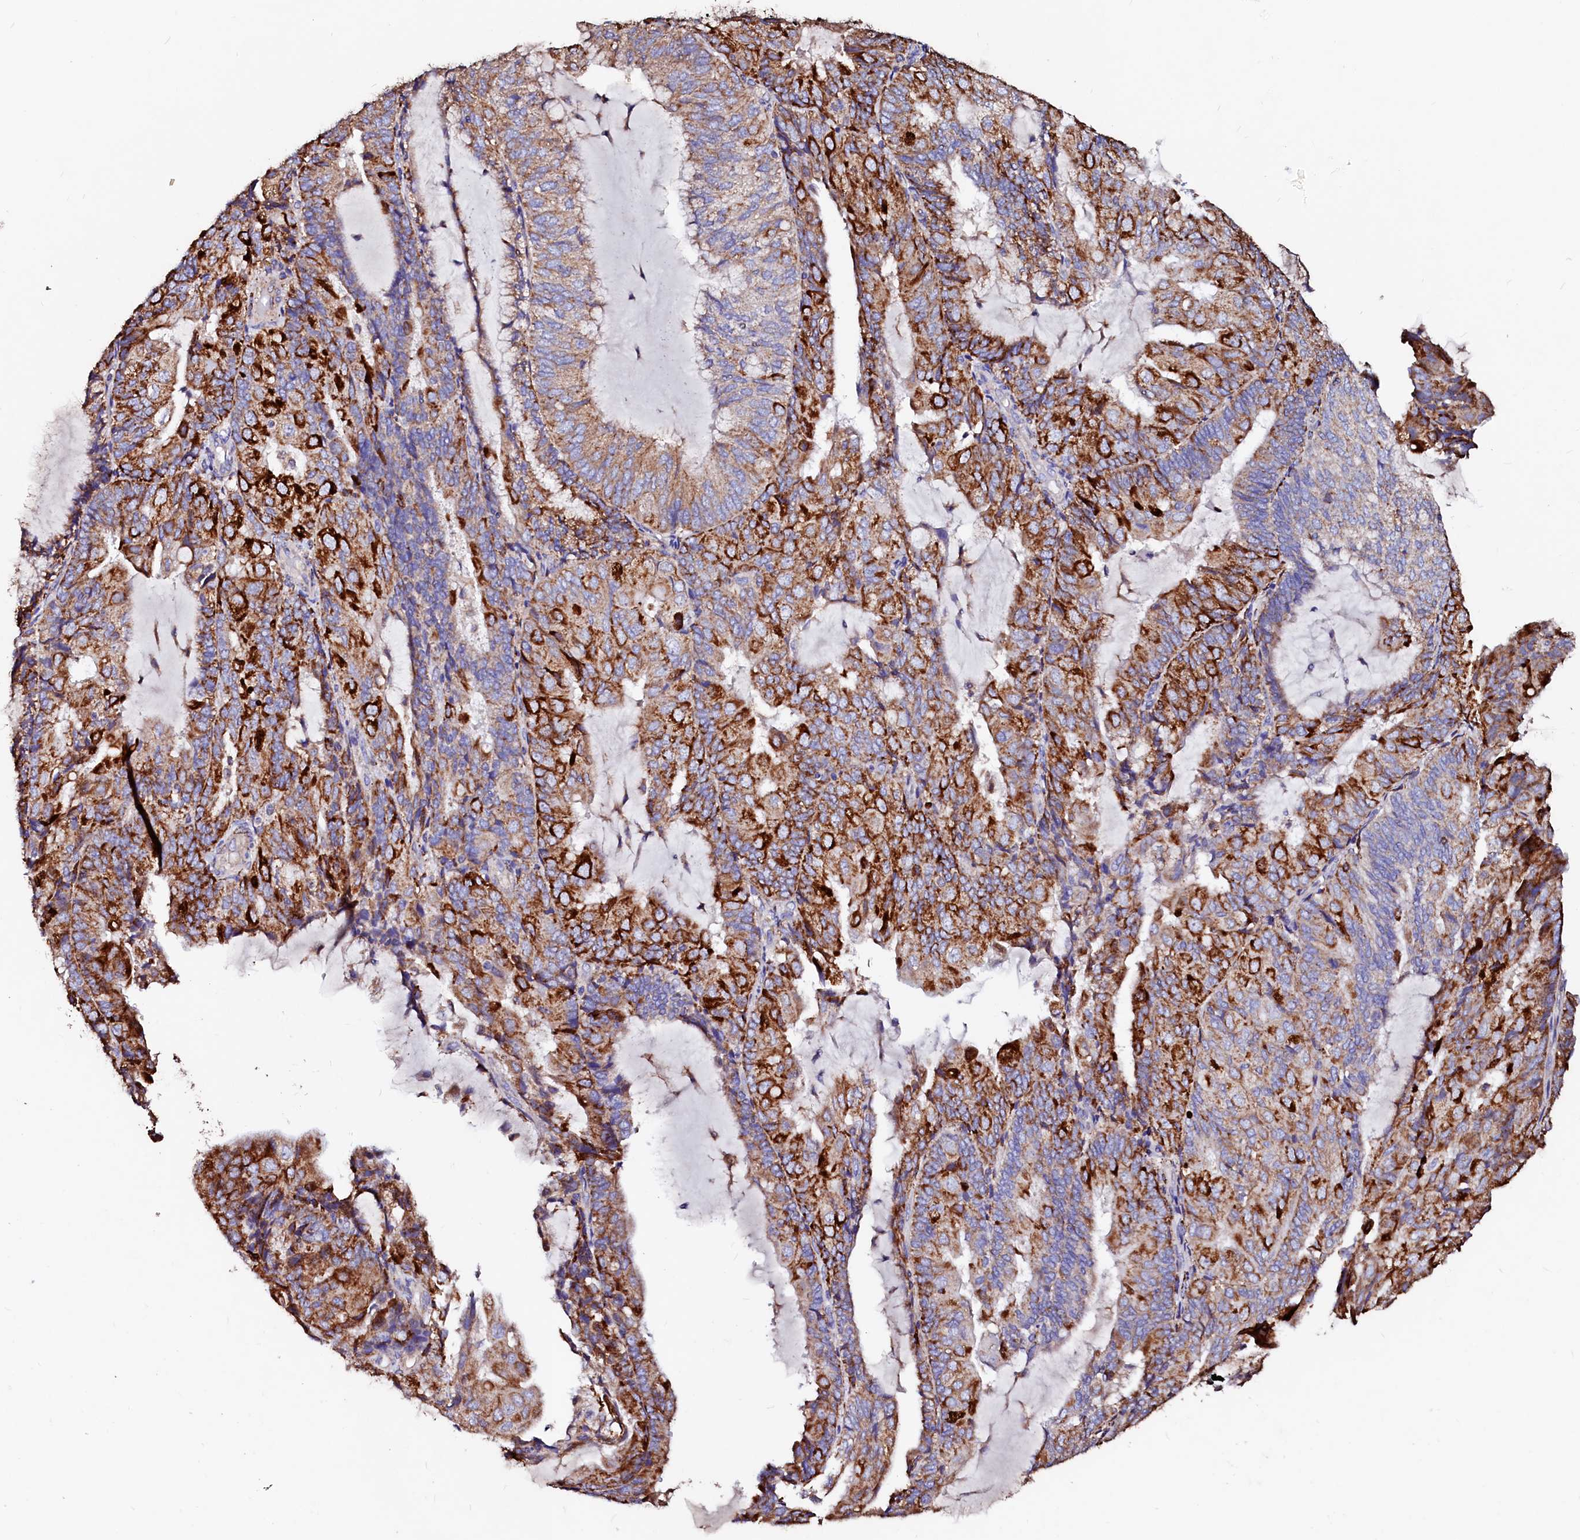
{"staining": {"intensity": "strong", "quantity": ">75%", "location": "cytoplasmic/membranous"}, "tissue": "endometrial cancer", "cell_type": "Tumor cells", "image_type": "cancer", "snomed": [{"axis": "morphology", "description": "Adenocarcinoma, NOS"}, {"axis": "topography", "description": "Endometrium"}], "caption": "DAB (3,3'-diaminobenzidine) immunohistochemical staining of human endometrial cancer exhibits strong cytoplasmic/membranous protein positivity in about >75% of tumor cells.", "gene": "MAOB", "patient": {"sex": "female", "age": 81}}